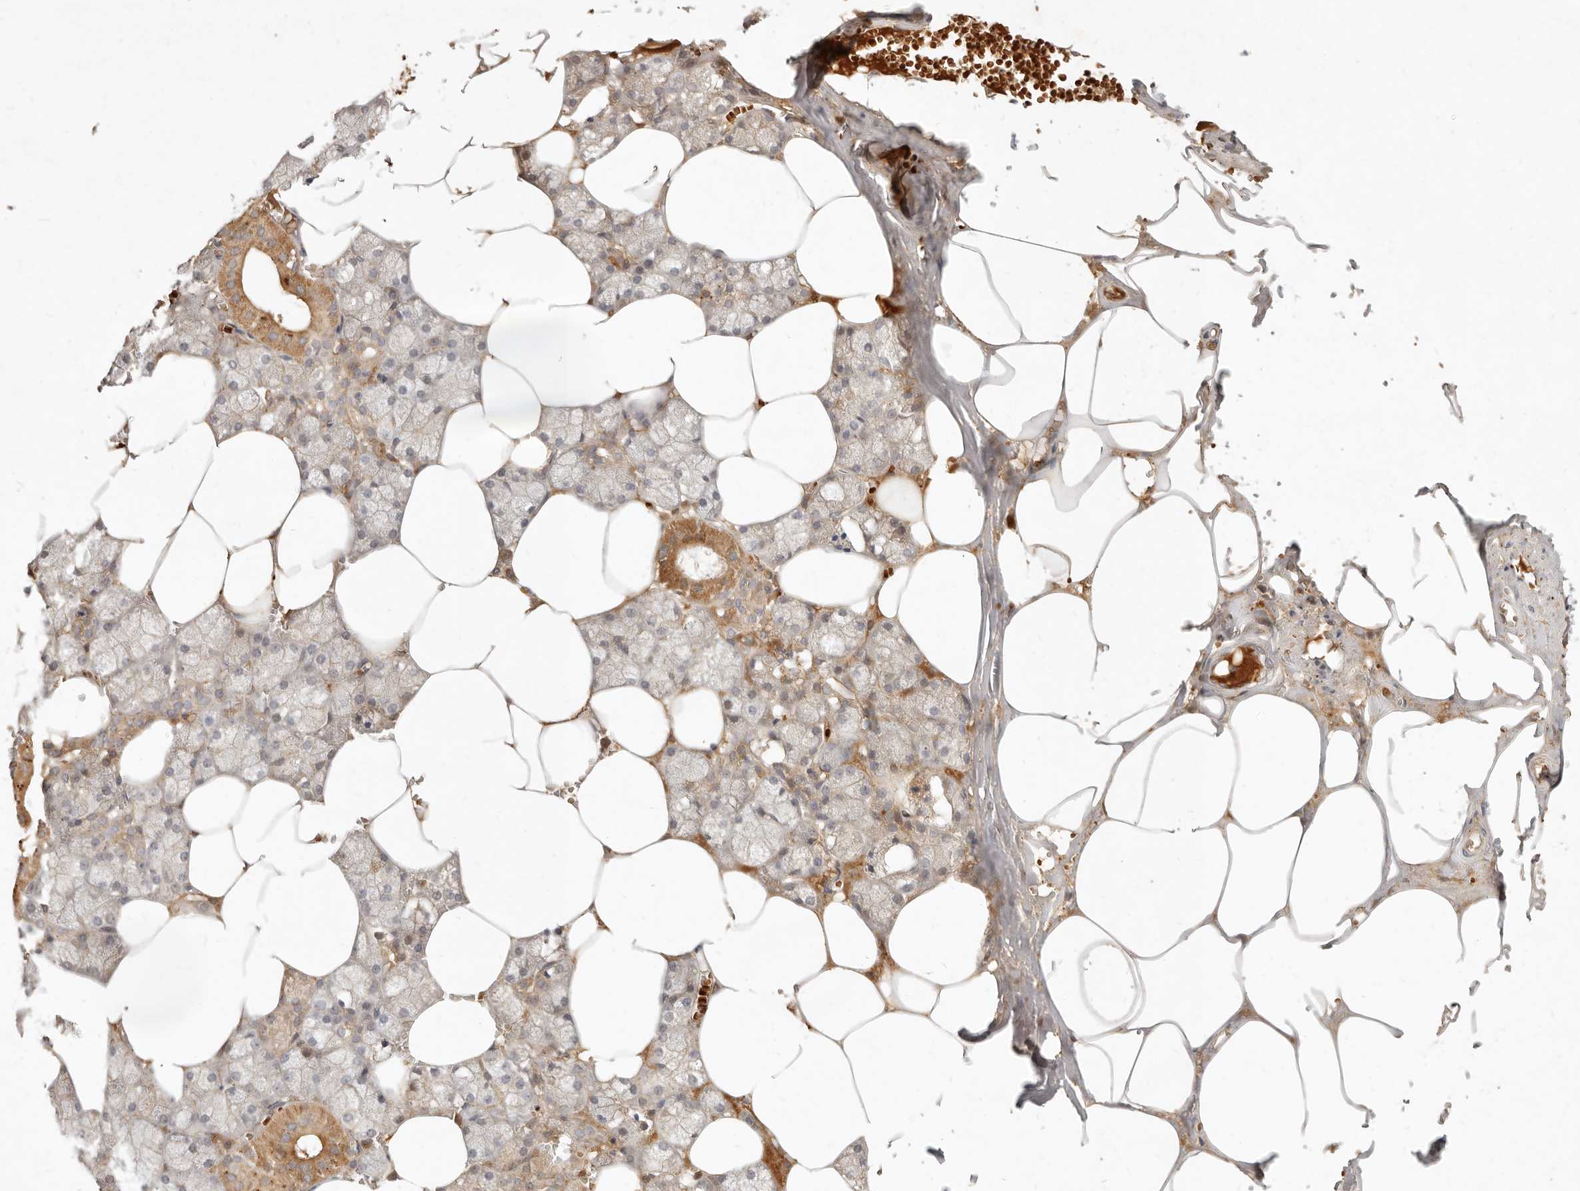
{"staining": {"intensity": "moderate", "quantity": "25%-75%", "location": "cytoplasmic/membranous"}, "tissue": "salivary gland", "cell_type": "Glandular cells", "image_type": "normal", "snomed": [{"axis": "morphology", "description": "Normal tissue, NOS"}, {"axis": "topography", "description": "Salivary gland"}], "caption": "Glandular cells display medium levels of moderate cytoplasmic/membranous staining in approximately 25%-75% of cells in unremarkable salivary gland.", "gene": "FREM2", "patient": {"sex": "male", "age": 62}}